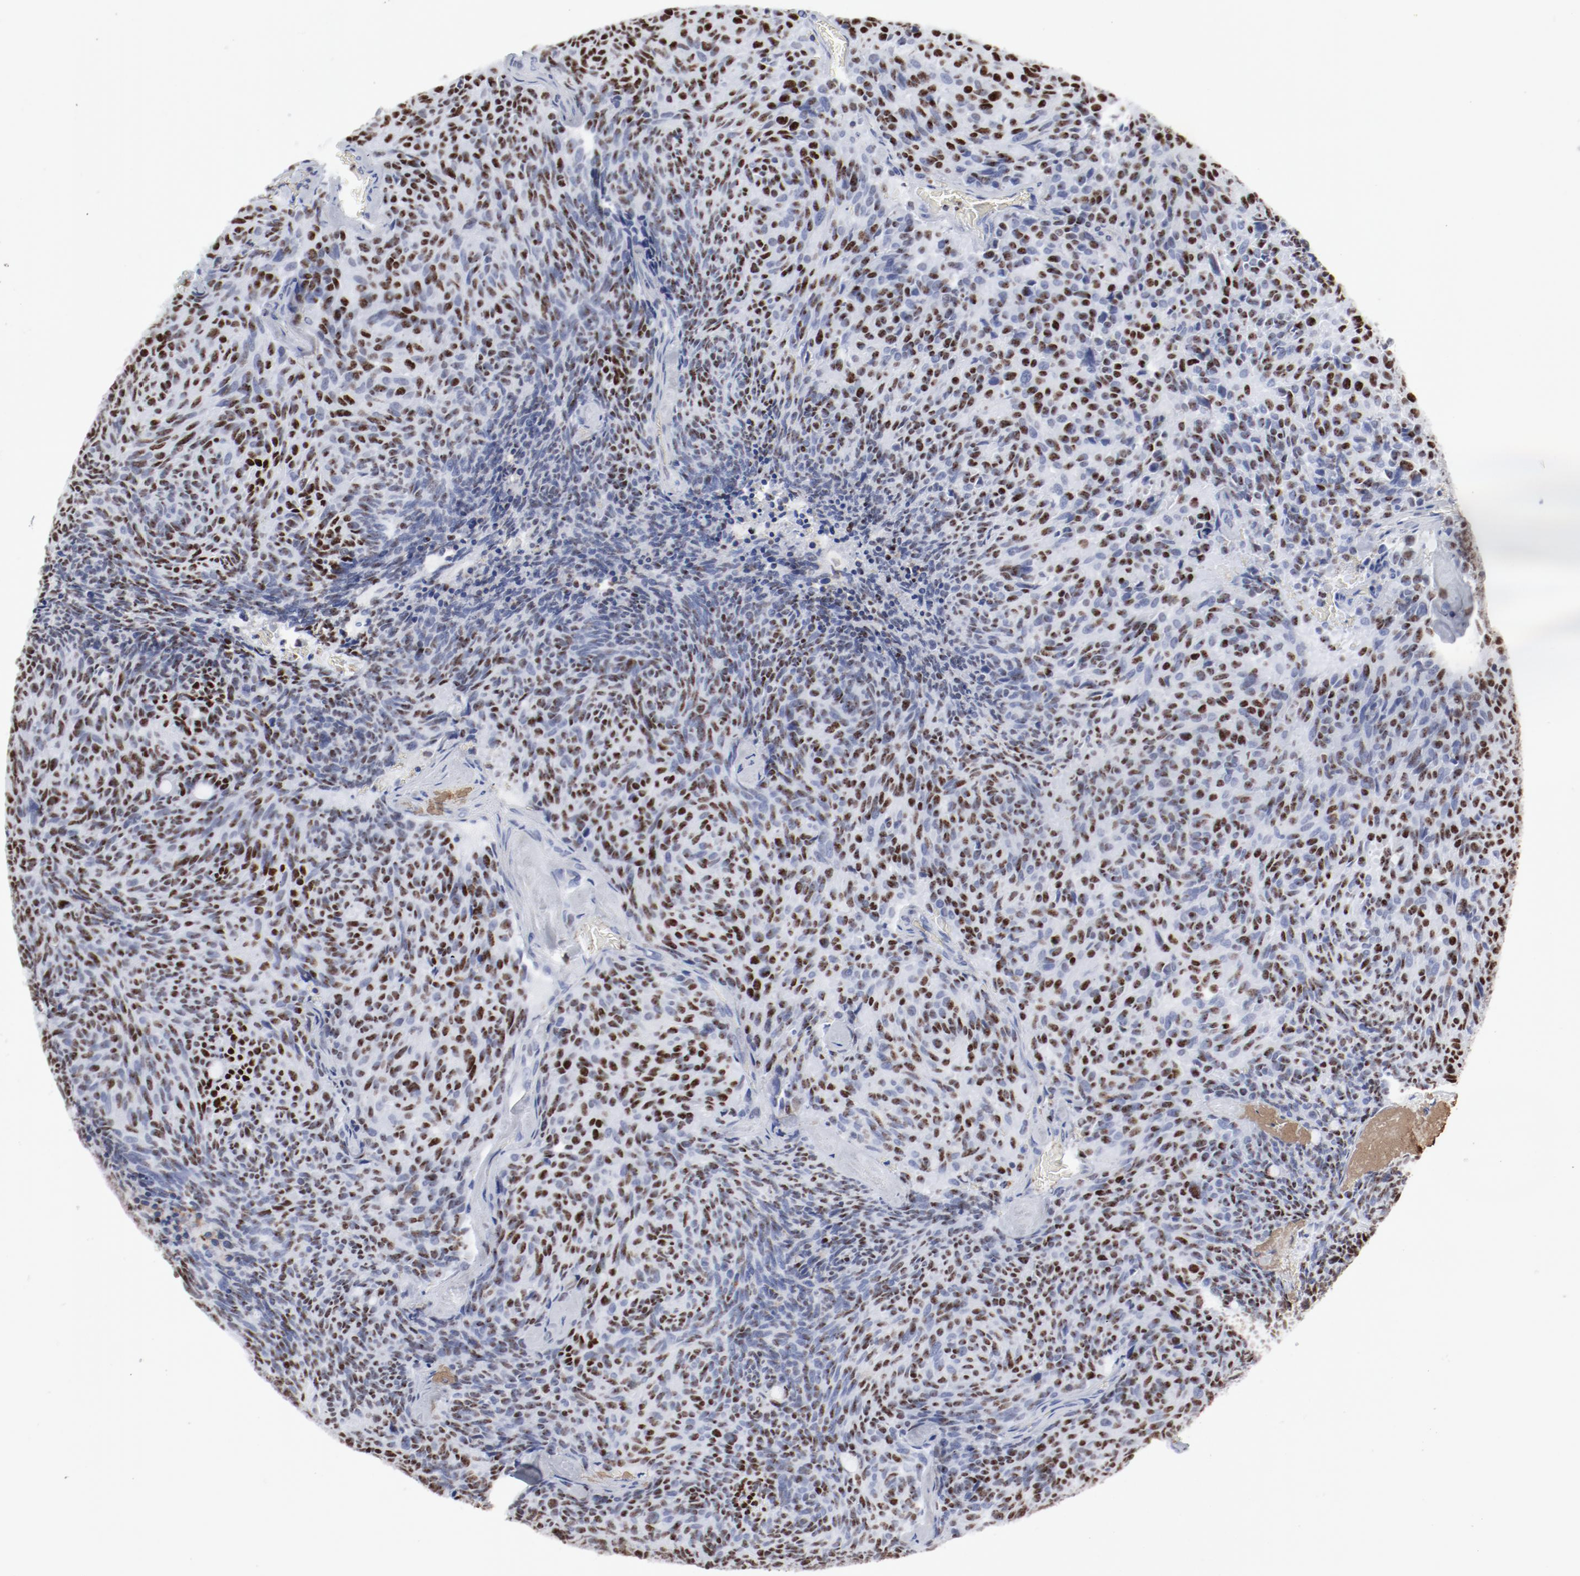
{"staining": {"intensity": "strong", "quantity": ">75%", "location": "nuclear"}, "tissue": "carcinoid", "cell_type": "Tumor cells", "image_type": "cancer", "snomed": [{"axis": "morphology", "description": "Carcinoid, malignant, NOS"}, {"axis": "topography", "description": "Pancreas"}], "caption": "IHC of human carcinoid reveals high levels of strong nuclear positivity in about >75% of tumor cells.", "gene": "SMARCC2", "patient": {"sex": "female", "age": 54}}